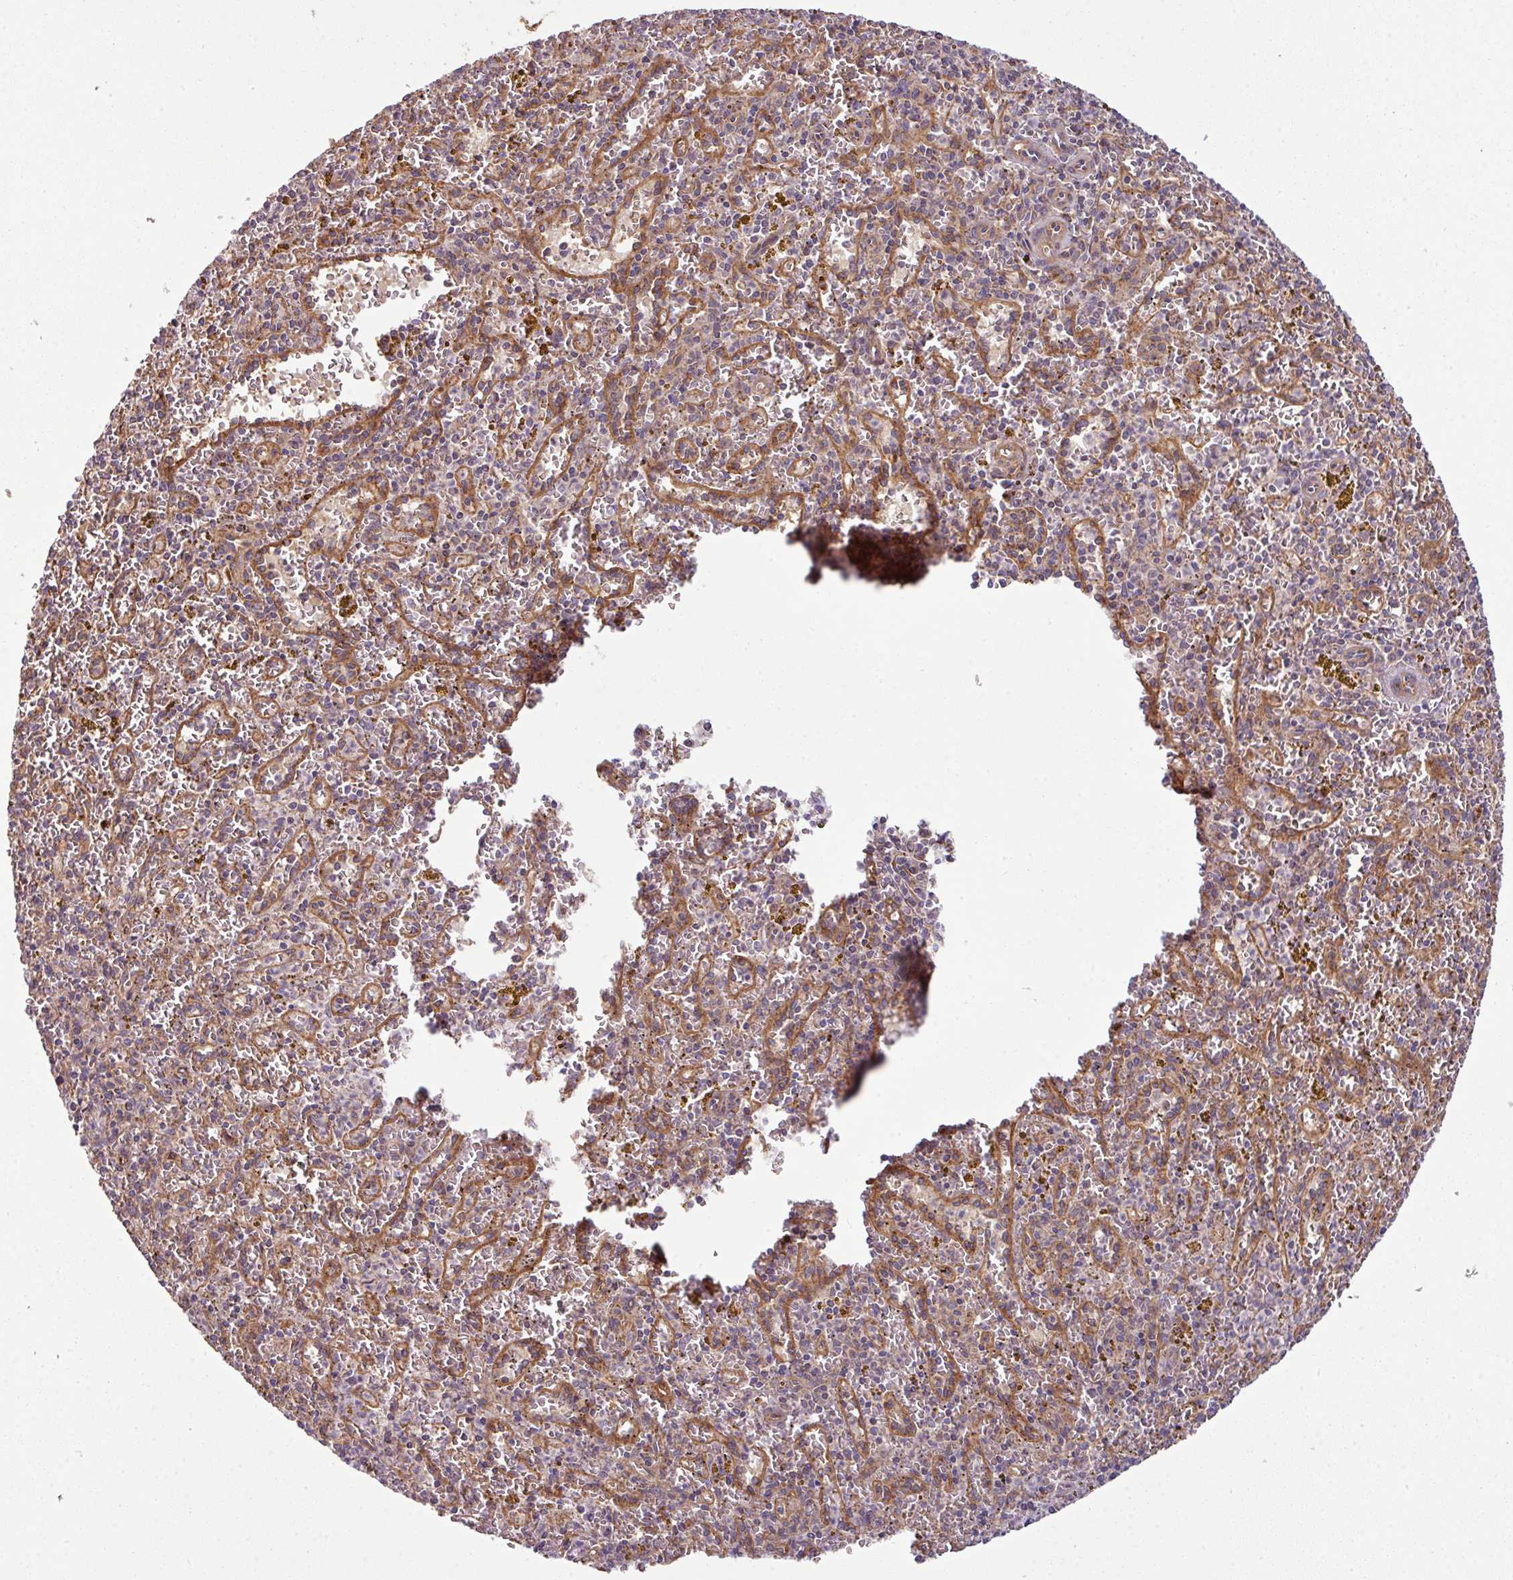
{"staining": {"intensity": "negative", "quantity": "none", "location": "none"}, "tissue": "spleen", "cell_type": "Cells in red pulp", "image_type": "normal", "snomed": [{"axis": "morphology", "description": "Normal tissue, NOS"}, {"axis": "topography", "description": "Spleen"}], "caption": "Protein analysis of unremarkable spleen exhibits no significant staining in cells in red pulp. (Stains: DAB IHC with hematoxylin counter stain, Microscopy: brightfield microscopy at high magnification).", "gene": "PRELID3B", "patient": {"sex": "male", "age": 57}}